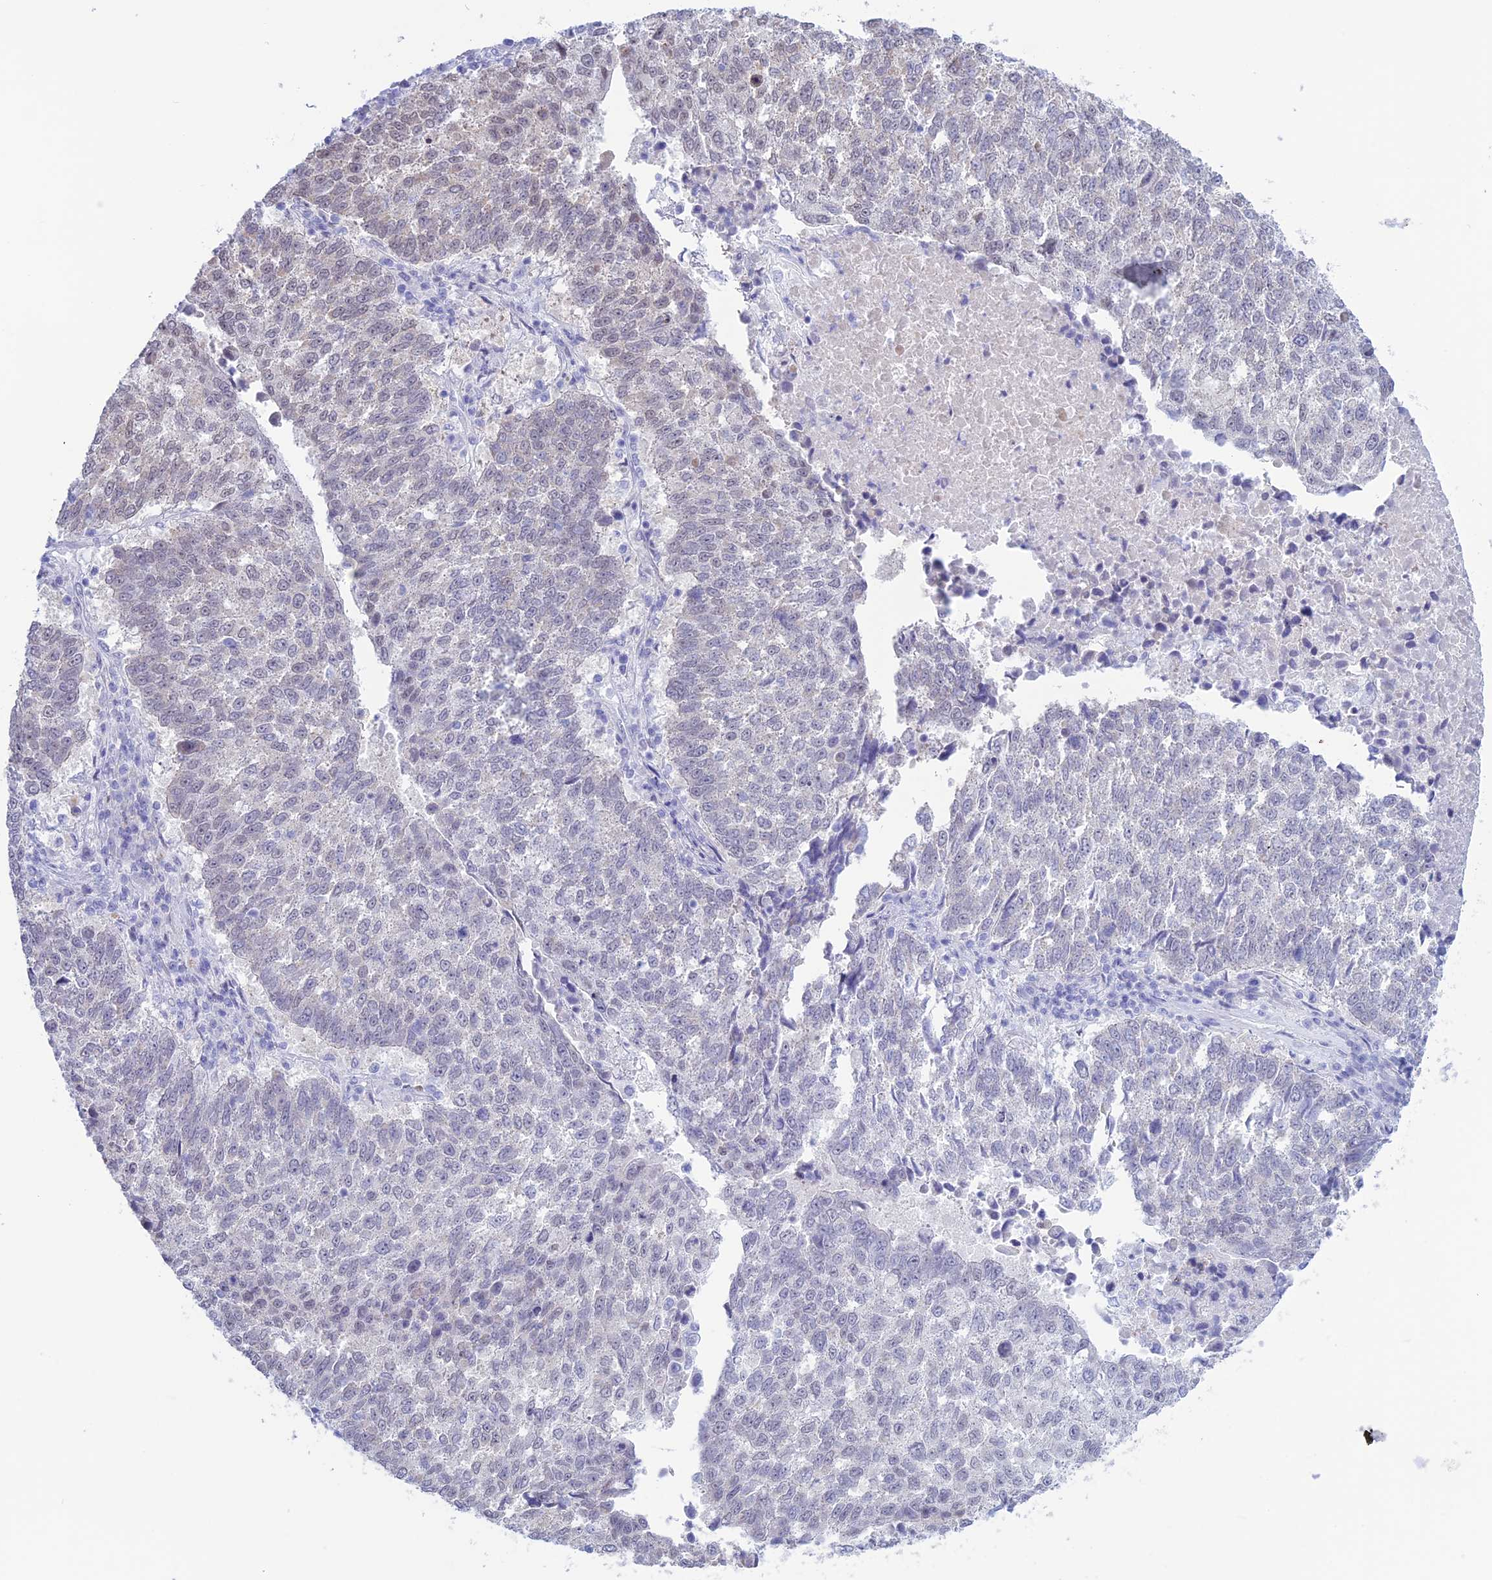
{"staining": {"intensity": "weak", "quantity": "<25%", "location": "nuclear"}, "tissue": "lung cancer", "cell_type": "Tumor cells", "image_type": "cancer", "snomed": [{"axis": "morphology", "description": "Squamous cell carcinoma, NOS"}, {"axis": "topography", "description": "Lung"}], "caption": "Lung cancer was stained to show a protein in brown. There is no significant staining in tumor cells.", "gene": "LHFPL2", "patient": {"sex": "male", "age": 73}}